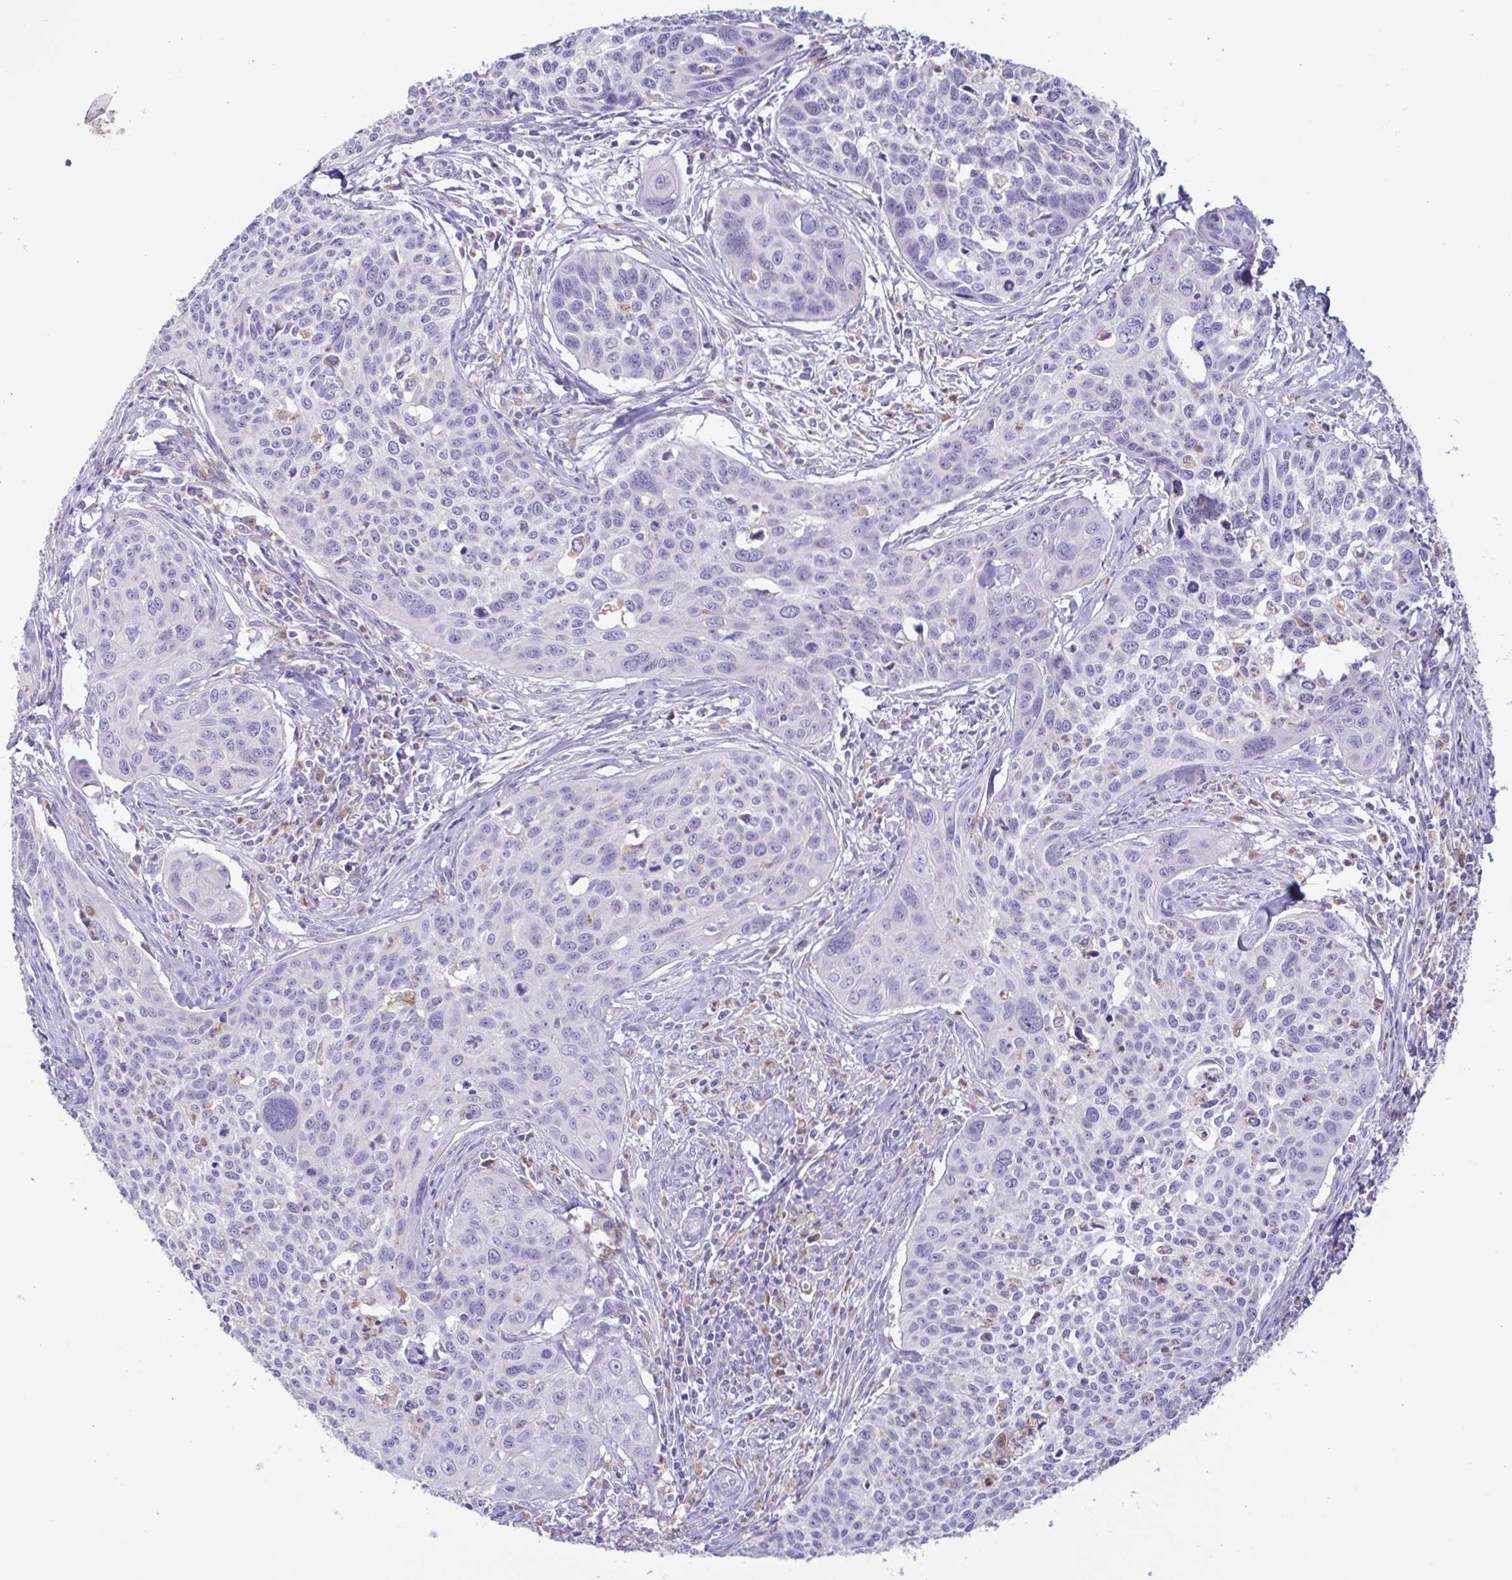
{"staining": {"intensity": "negative", "quantity": "none", "location": "none"}, "tissue": "cervical cancer", "cell_type": "Tumor cells", "image_type": "cancer", "snomed": [{"axis": "morphology", "description": "Squamous cell carcinoma, NOS"}, {"axis": "topography", "description": "Cervix"}], "caption": "DAB (3,3'-diaminobenzidine) immunohistochemical staining of human cervical cancer exhibits no significant staining in tumor cells. (Brightfield microscopy of DAB (3,3'-diaminobenzidine) immunohistochemistry (IHC) at high magnification).", "gene": "ATP6V1G2", "patient": {"sex": "female", "age": 31}}